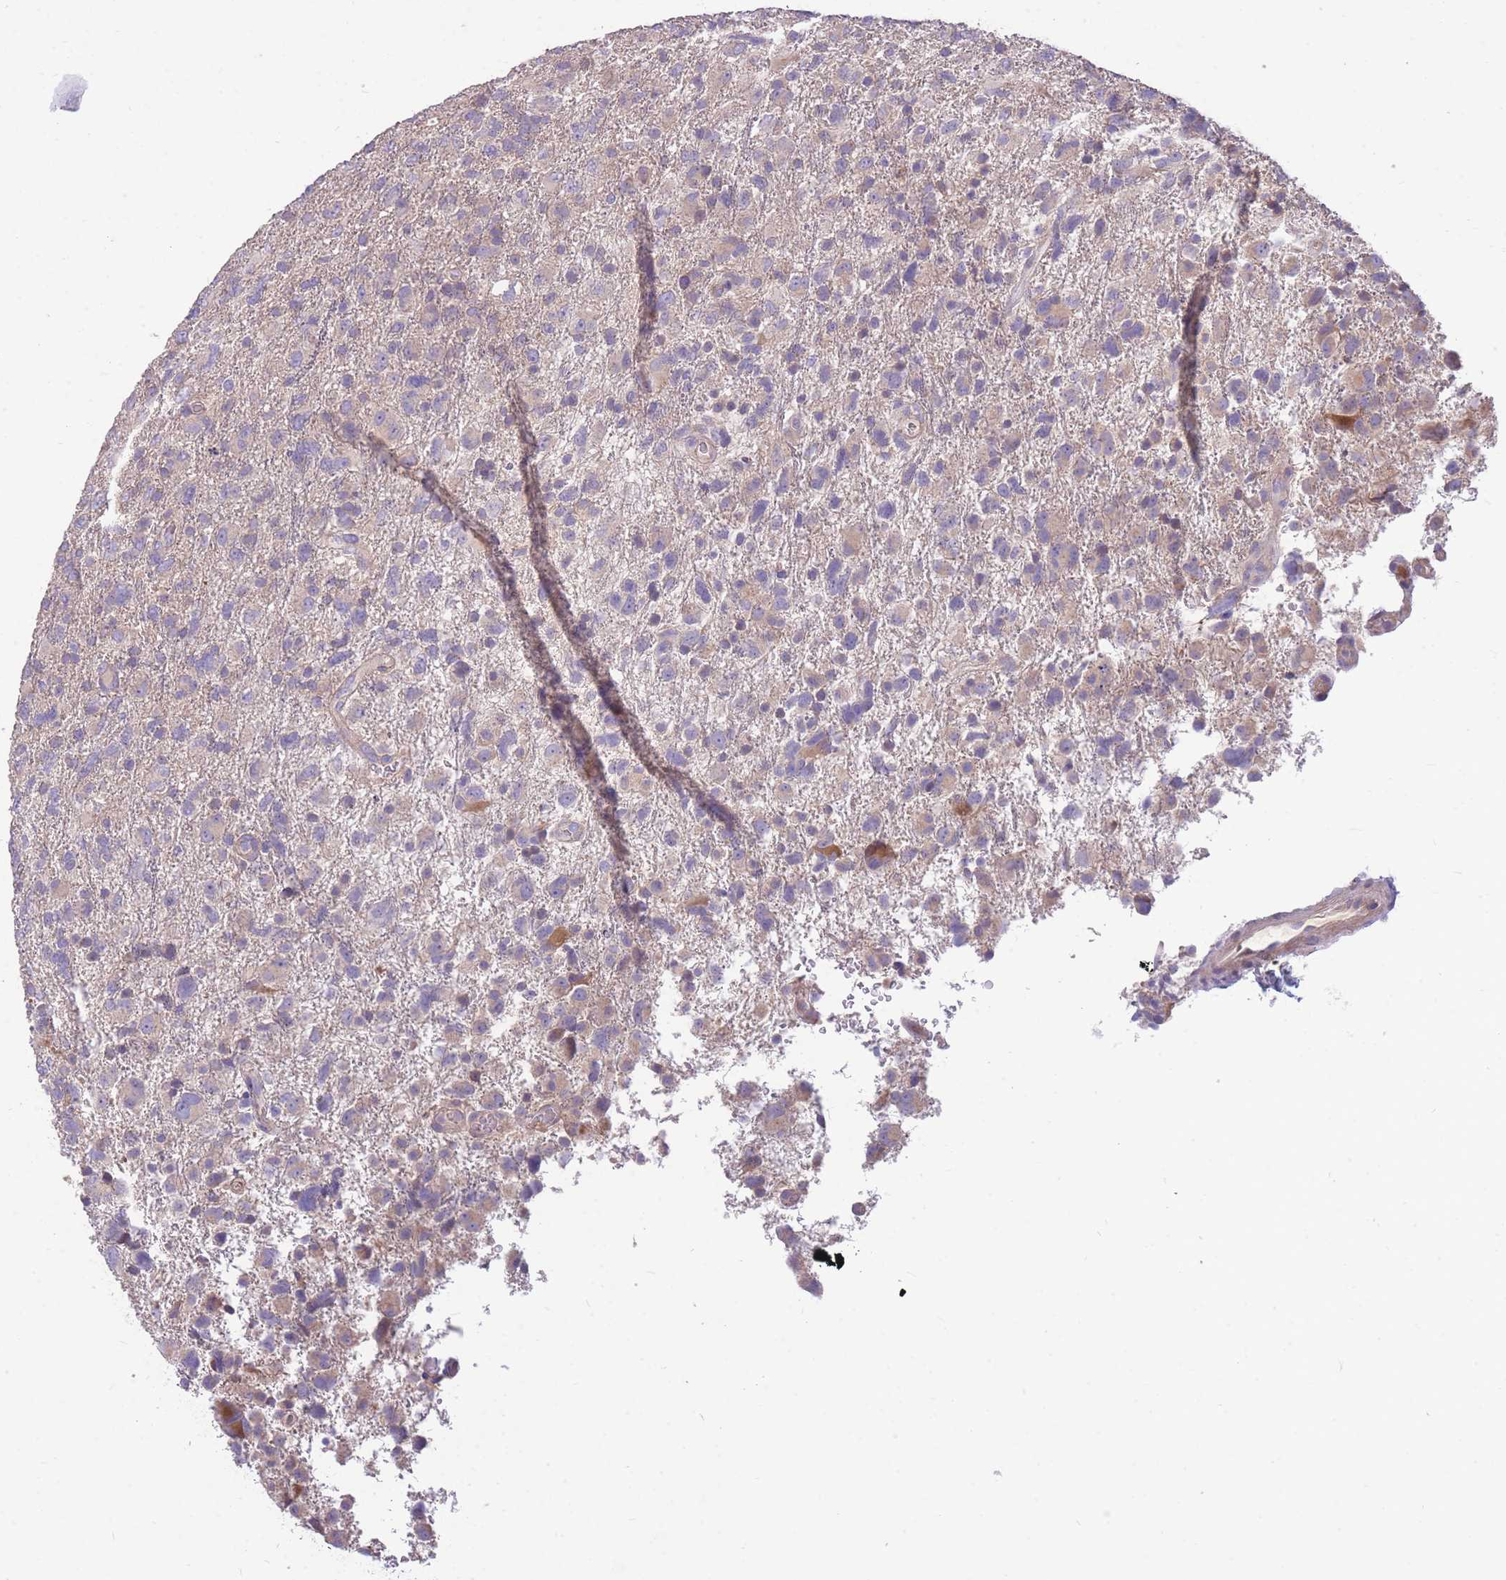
{"staining": {"intensity": "negative", "quantity": "none", "location": "none"}, "tissue": "glioma", "cell_type": "Tumor cells", "image_type": "cancer", "snomed": [{"axis": "morphology", "description": "Glioma, malignant, High grade"}, {"axis": "topography", "description": "Brain"}], "caption": "Glioma was stained to show a protein in brown. There is no significant positivity in tumor cells.", "gene": "OR5T1", "patient": {"sex": "male", "age": 61}}